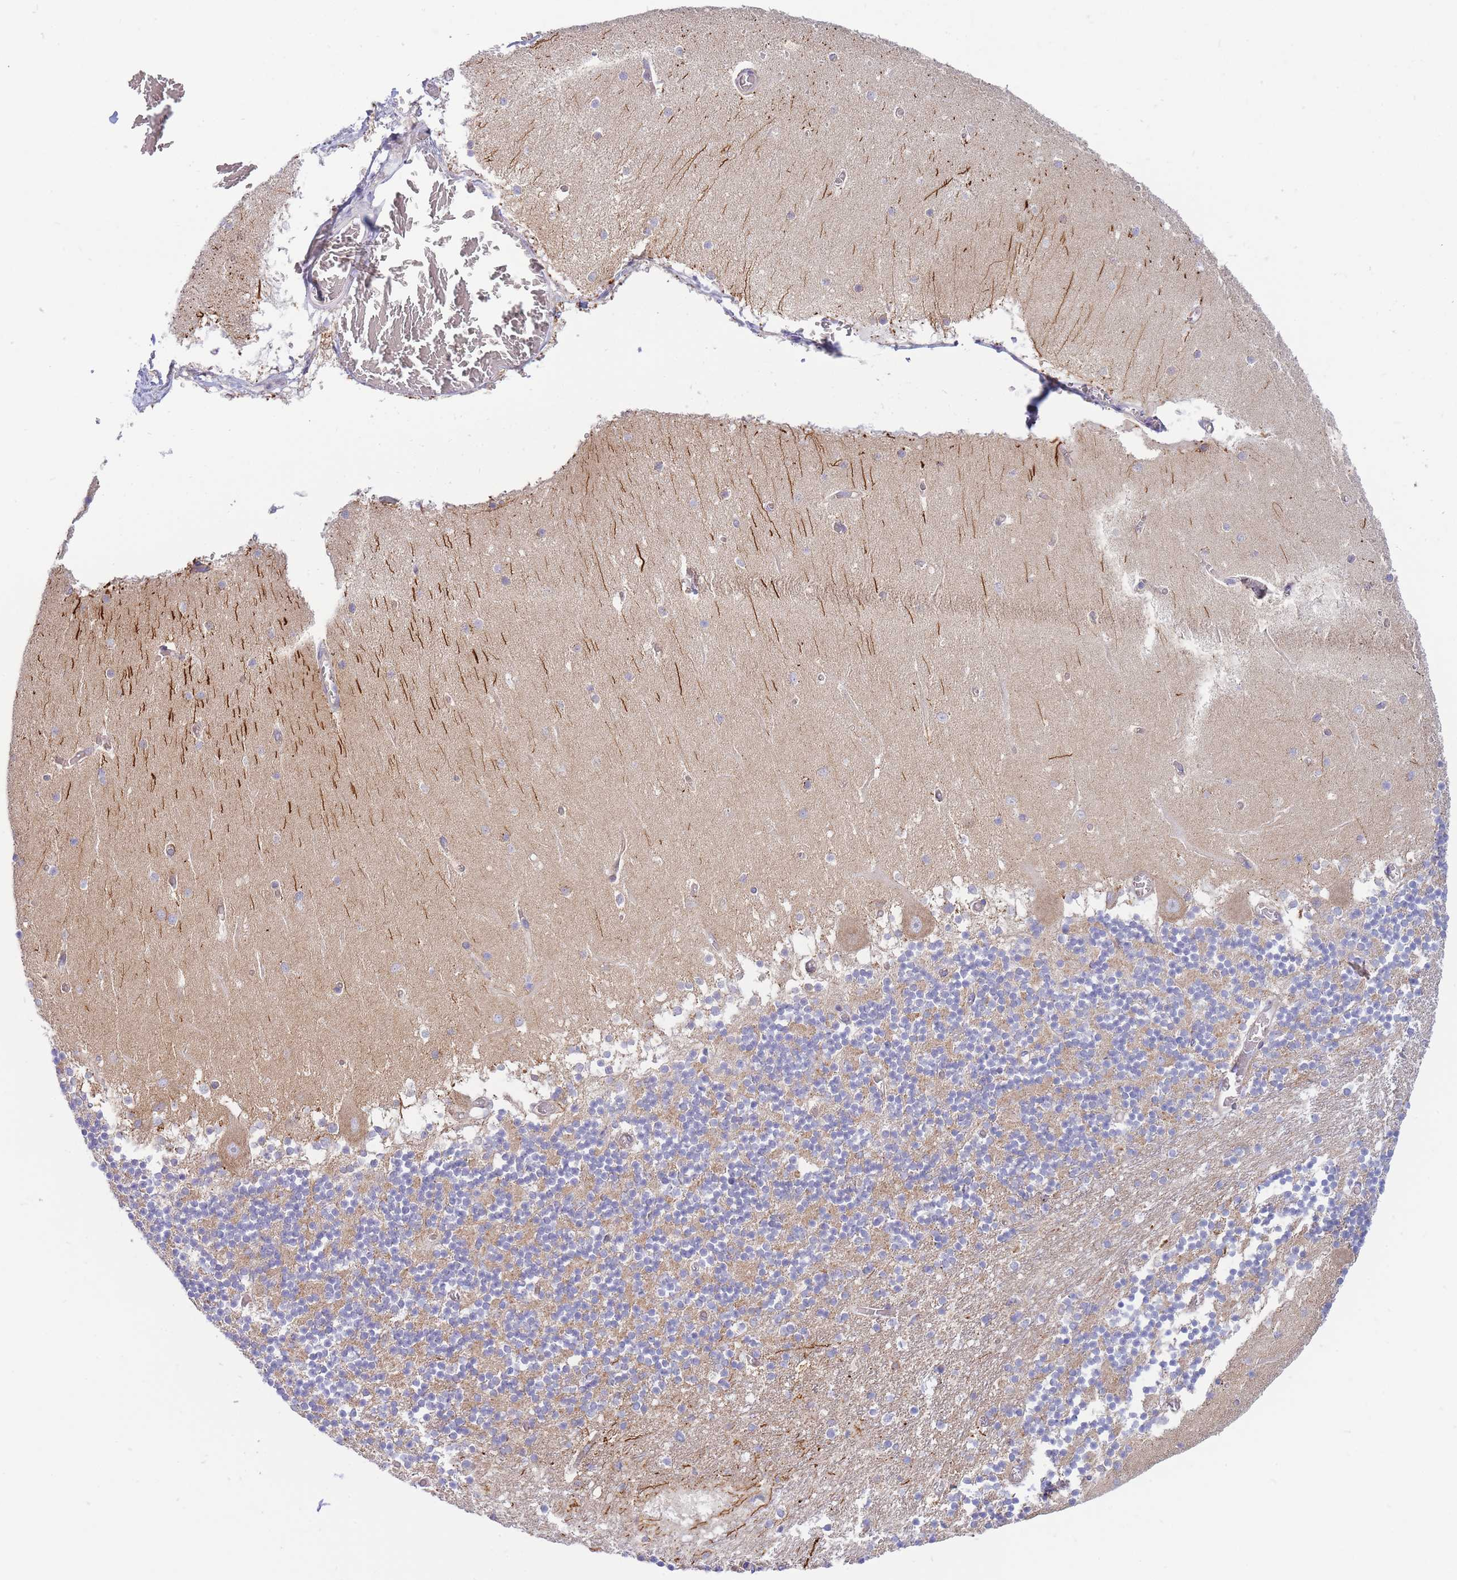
{"staining": {"intensity": "moderate", "quantity": "<25%", "location": "cytoplasmic/membranous"}, "tissue": "cerebellum", "cell_type": "Cells in granular layer", "image_type": "normal", "snomed": [{"axis": "morphology", "description": "Normal tissue, NOS"}, {"axis": "topography", "description": "Cerebellum"}], "caption": "Approximately <25% of cells in granular layer in unremarkable human cerebellum exhibit moderate cytoplasmic/membranous protein staining as visualized by brown immunohistochemical staining.", "gene": "SH2B2", "patient": {"sex": "female", "age": 28}}